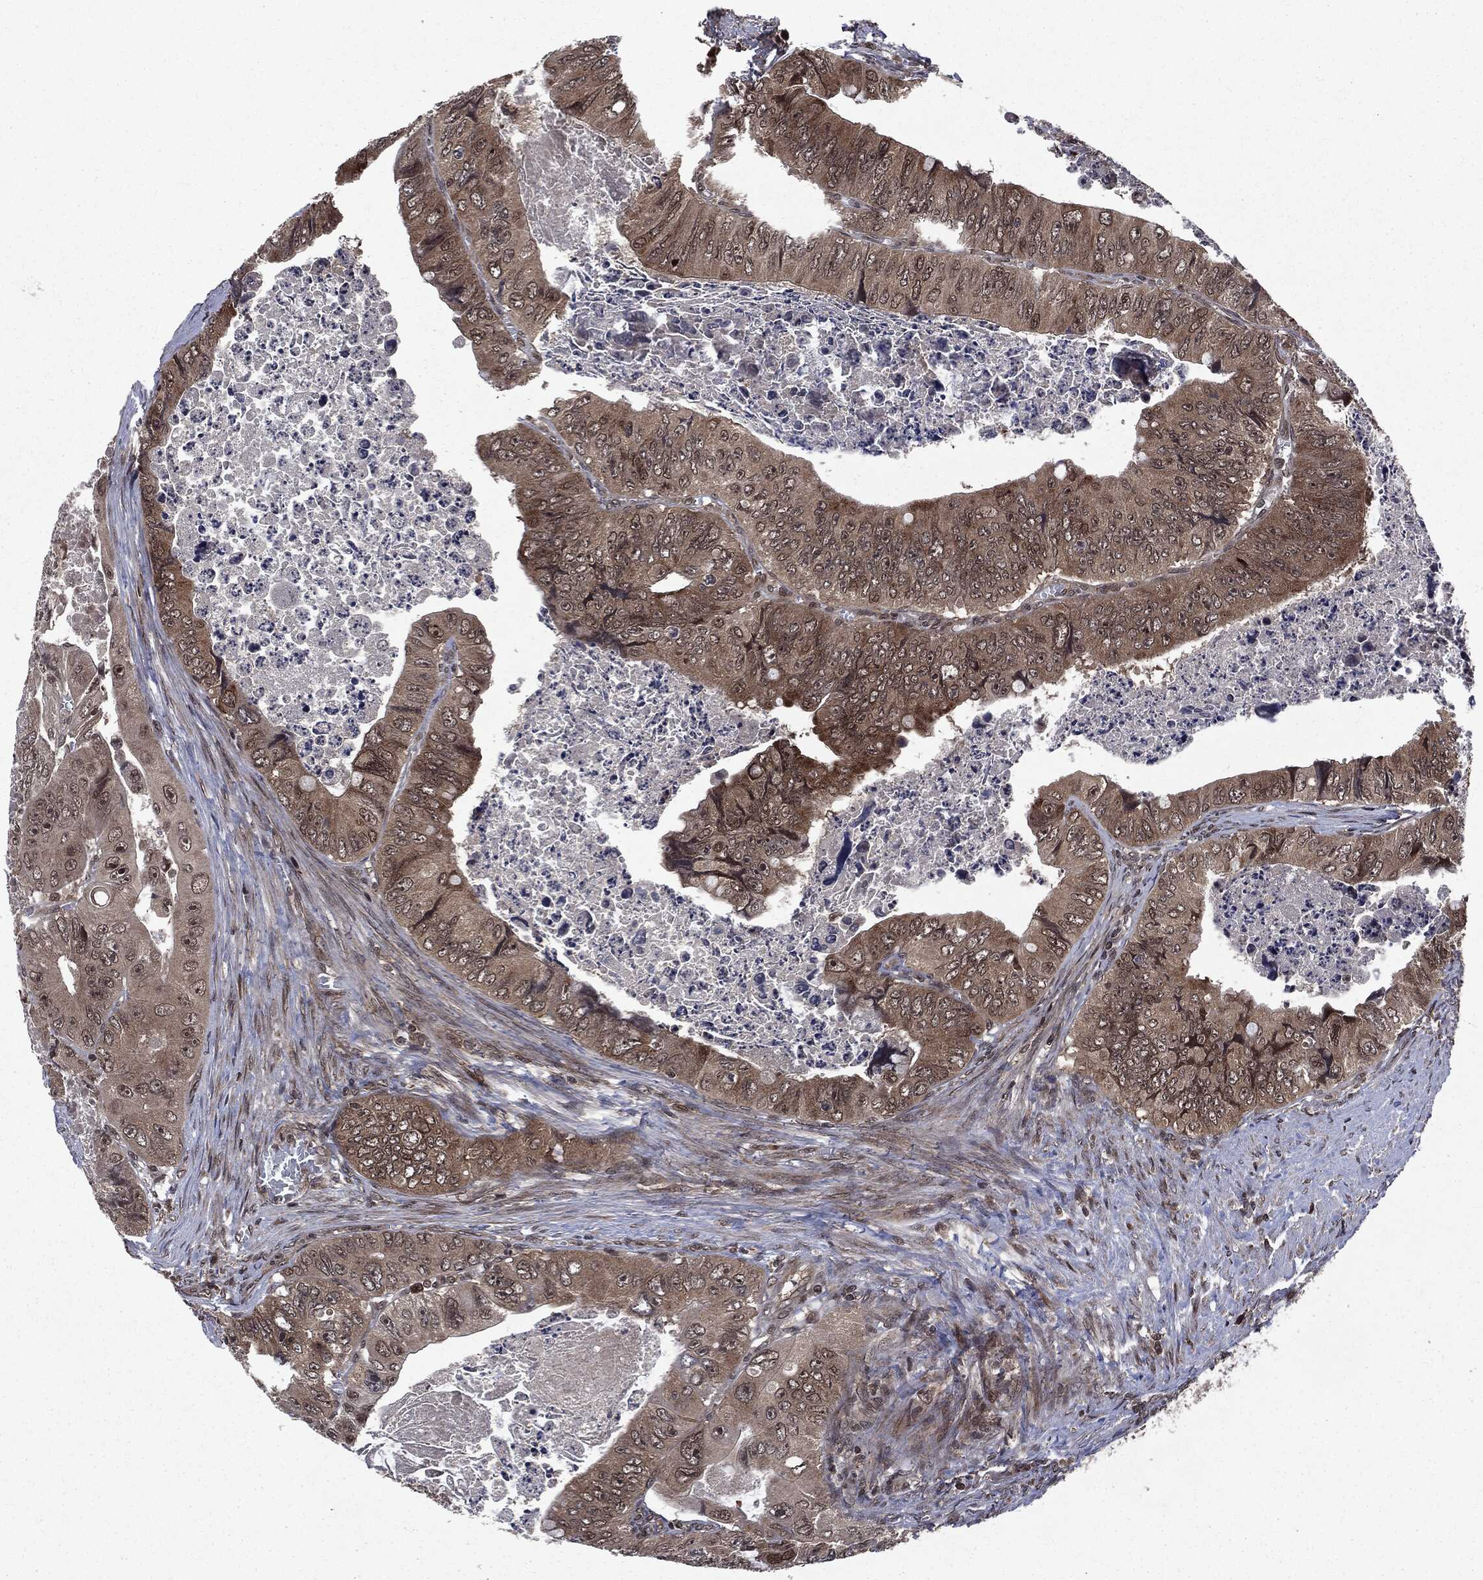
{"staining": {"intensity": "moderate", "quantity": ">75%", "location": "cytoplasmic/membranous,nuclear"}, "tissue": "colorectal cancer", "cell_type": "Tumor cells", "image_type": "cancer", "snomed": [{"axis": "morphology", "description": "Adenocarcinoma, NOS"}, {"axis": "topography", "description": "Colon"}], "caption": "Immunohistochemical staining of human adenocarcinoma (colorectal) shows medium levels of moderate cytoplasmic/membranous and nuclear protein expression in approximately >75% of tumor cells. The staining is performed using DAB (3,3'-diaminobenzidine) brown chromogen to label protein expression. The nuclei are counter-stained blue using hematoxylin.", "gene": "STAU2", "patient": {"sex": "female", "age": 84}}